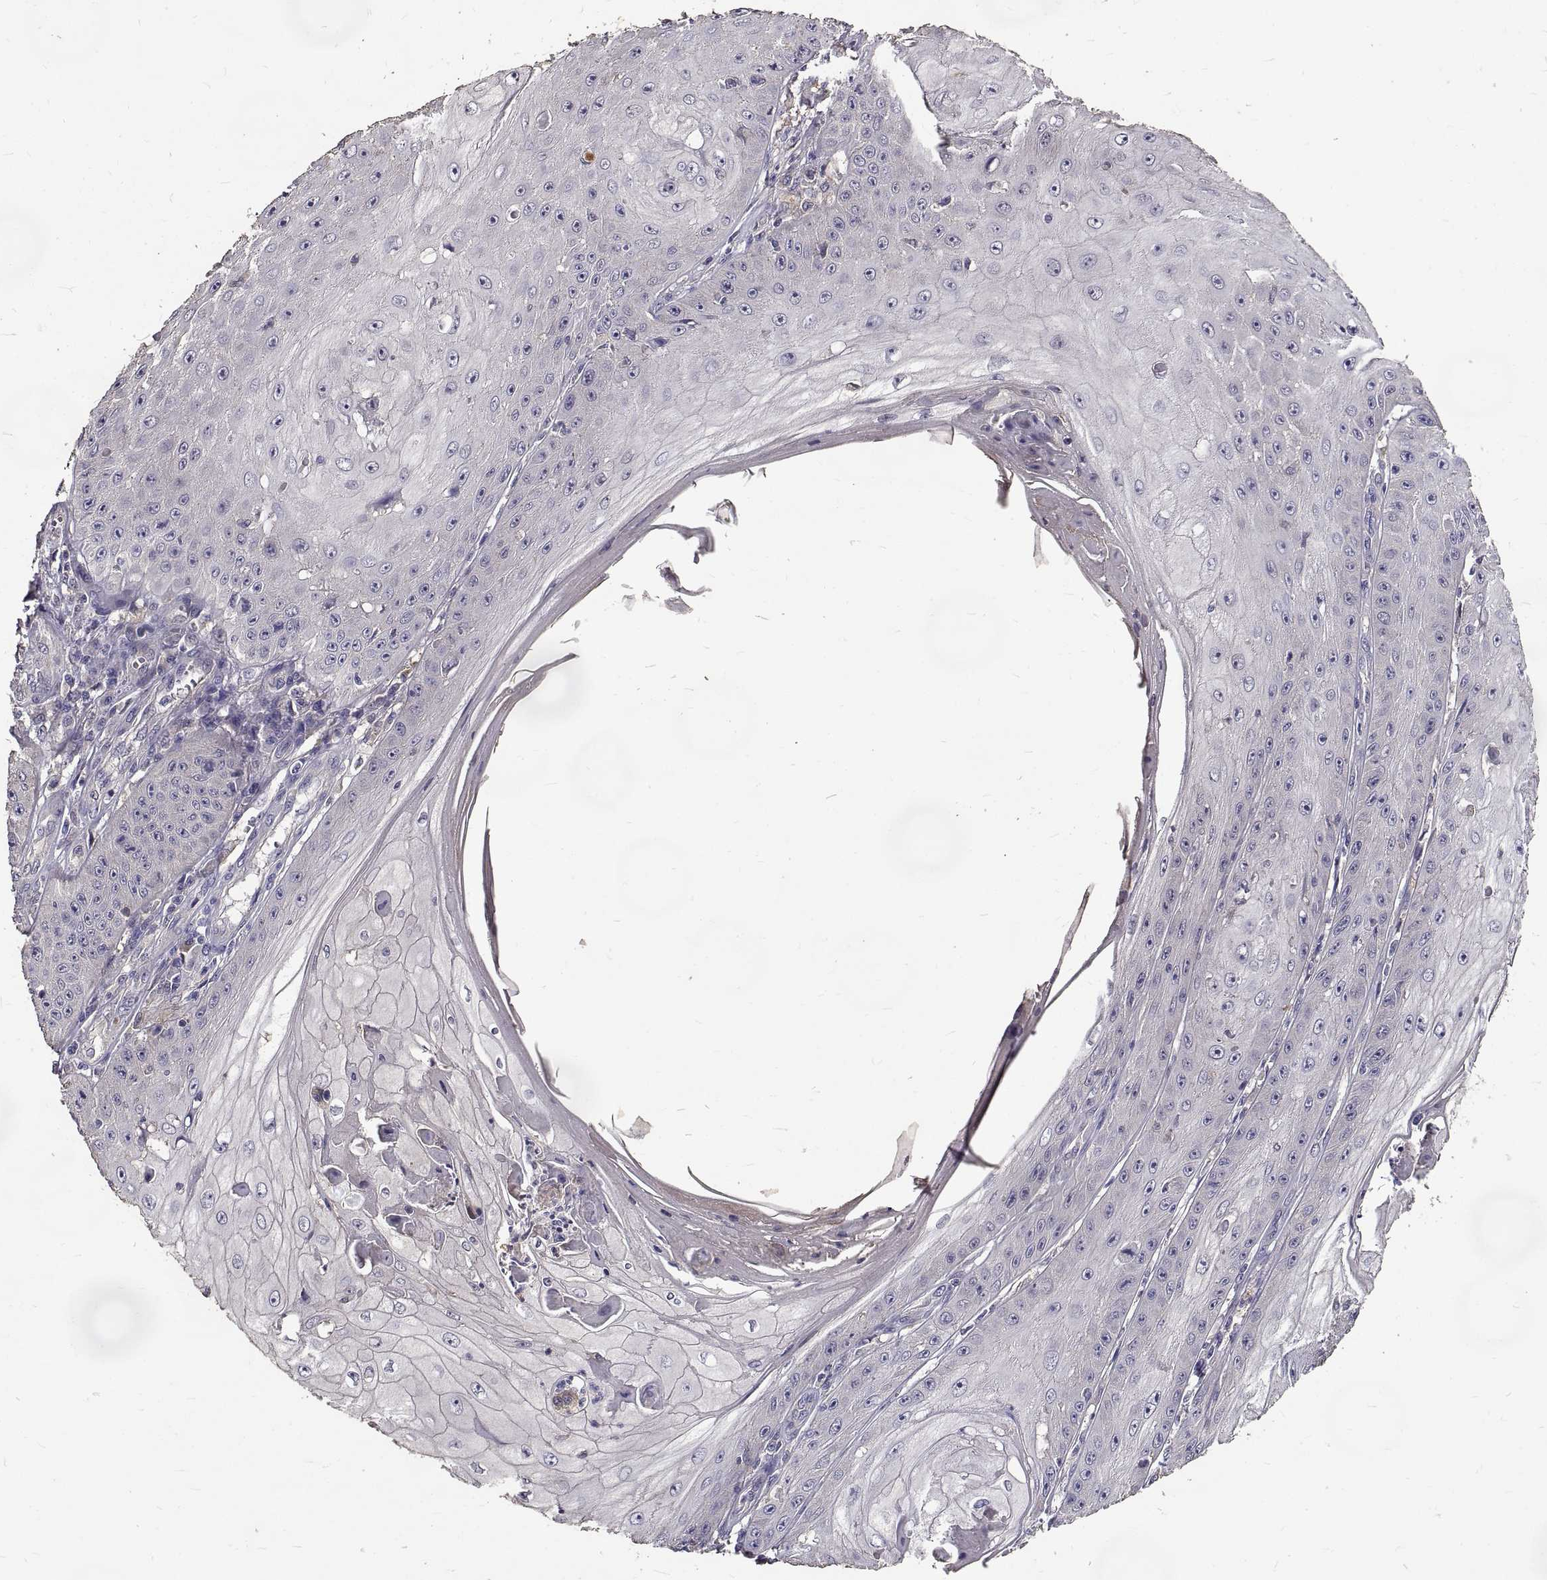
{"staining": {"intensity": "negative", "quantity": "none", "location": "none"}, "tissue": "skin cancer", "cell_type": "Tumor cells", "image_type": "cancer", "snomed": [{"axis": "morphology", "description": "Squamous cell carcinoma, NOS"}, {"axis": "topography", "description": "Skin"}], "caption": "Tumor cells show no significant expression in skin cancer (squamous cell carcinoma).", "gene": "PEA15", "patient": {"sex": "male", "age": 70}}